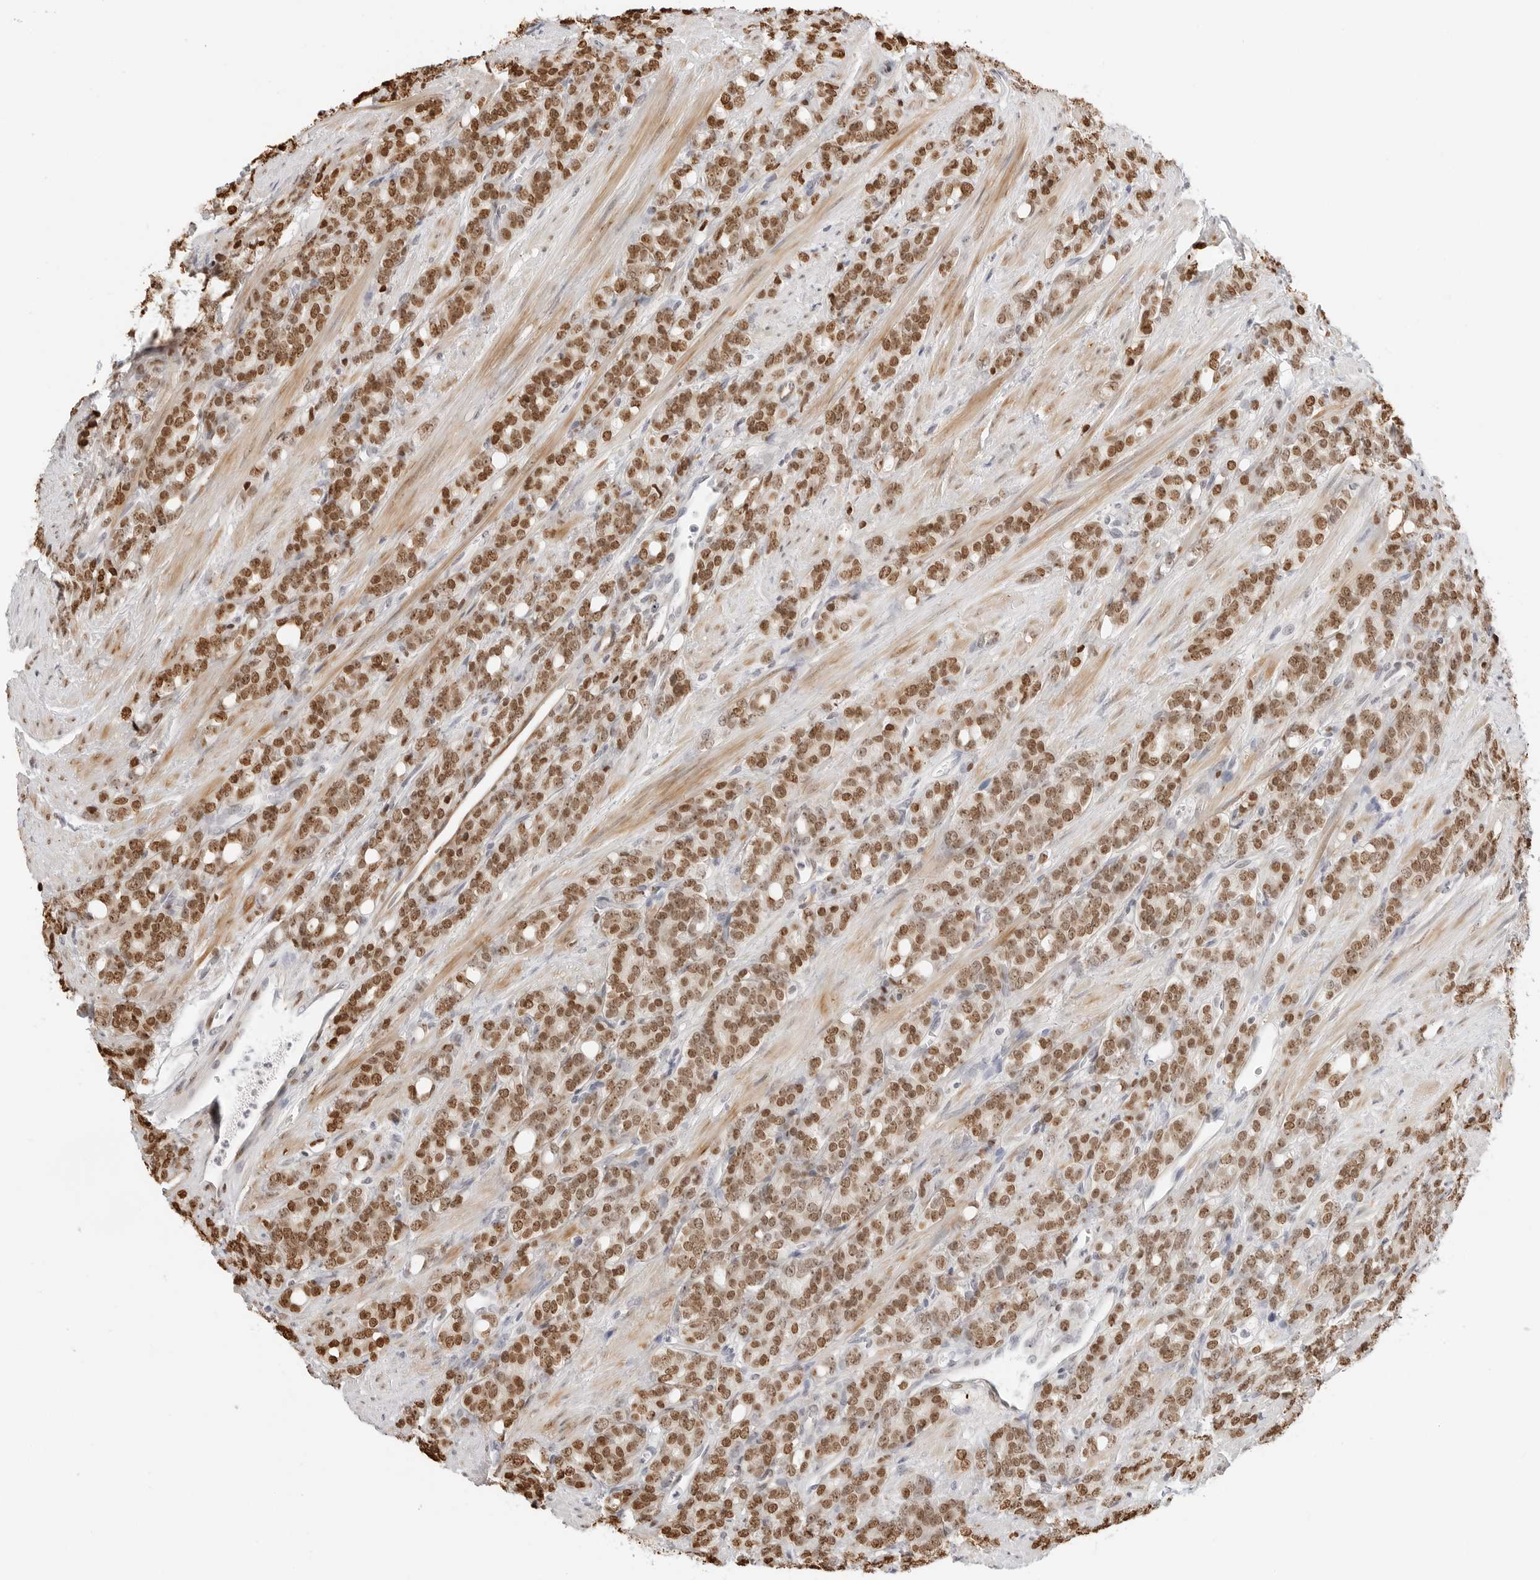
{"staining": {"intensity": "moderate", "quantity": ">75%", "location": "nuclear"}, "tissue": "prostate cancer", "cell_type": "Tumor cells", "image_type": "cancer", "snomed": [{"axis": "morphology", "description": "Adenocarcinoma, High grade"}, {"axis": "topography", "description": "Prostate"}], "caption": "Protein staining displays moderate nuclear positivity in about >75% of tumor cells in prostate cancer.", "gene": "SPIDR", "patient": {"sex": "male", "age": 62}}